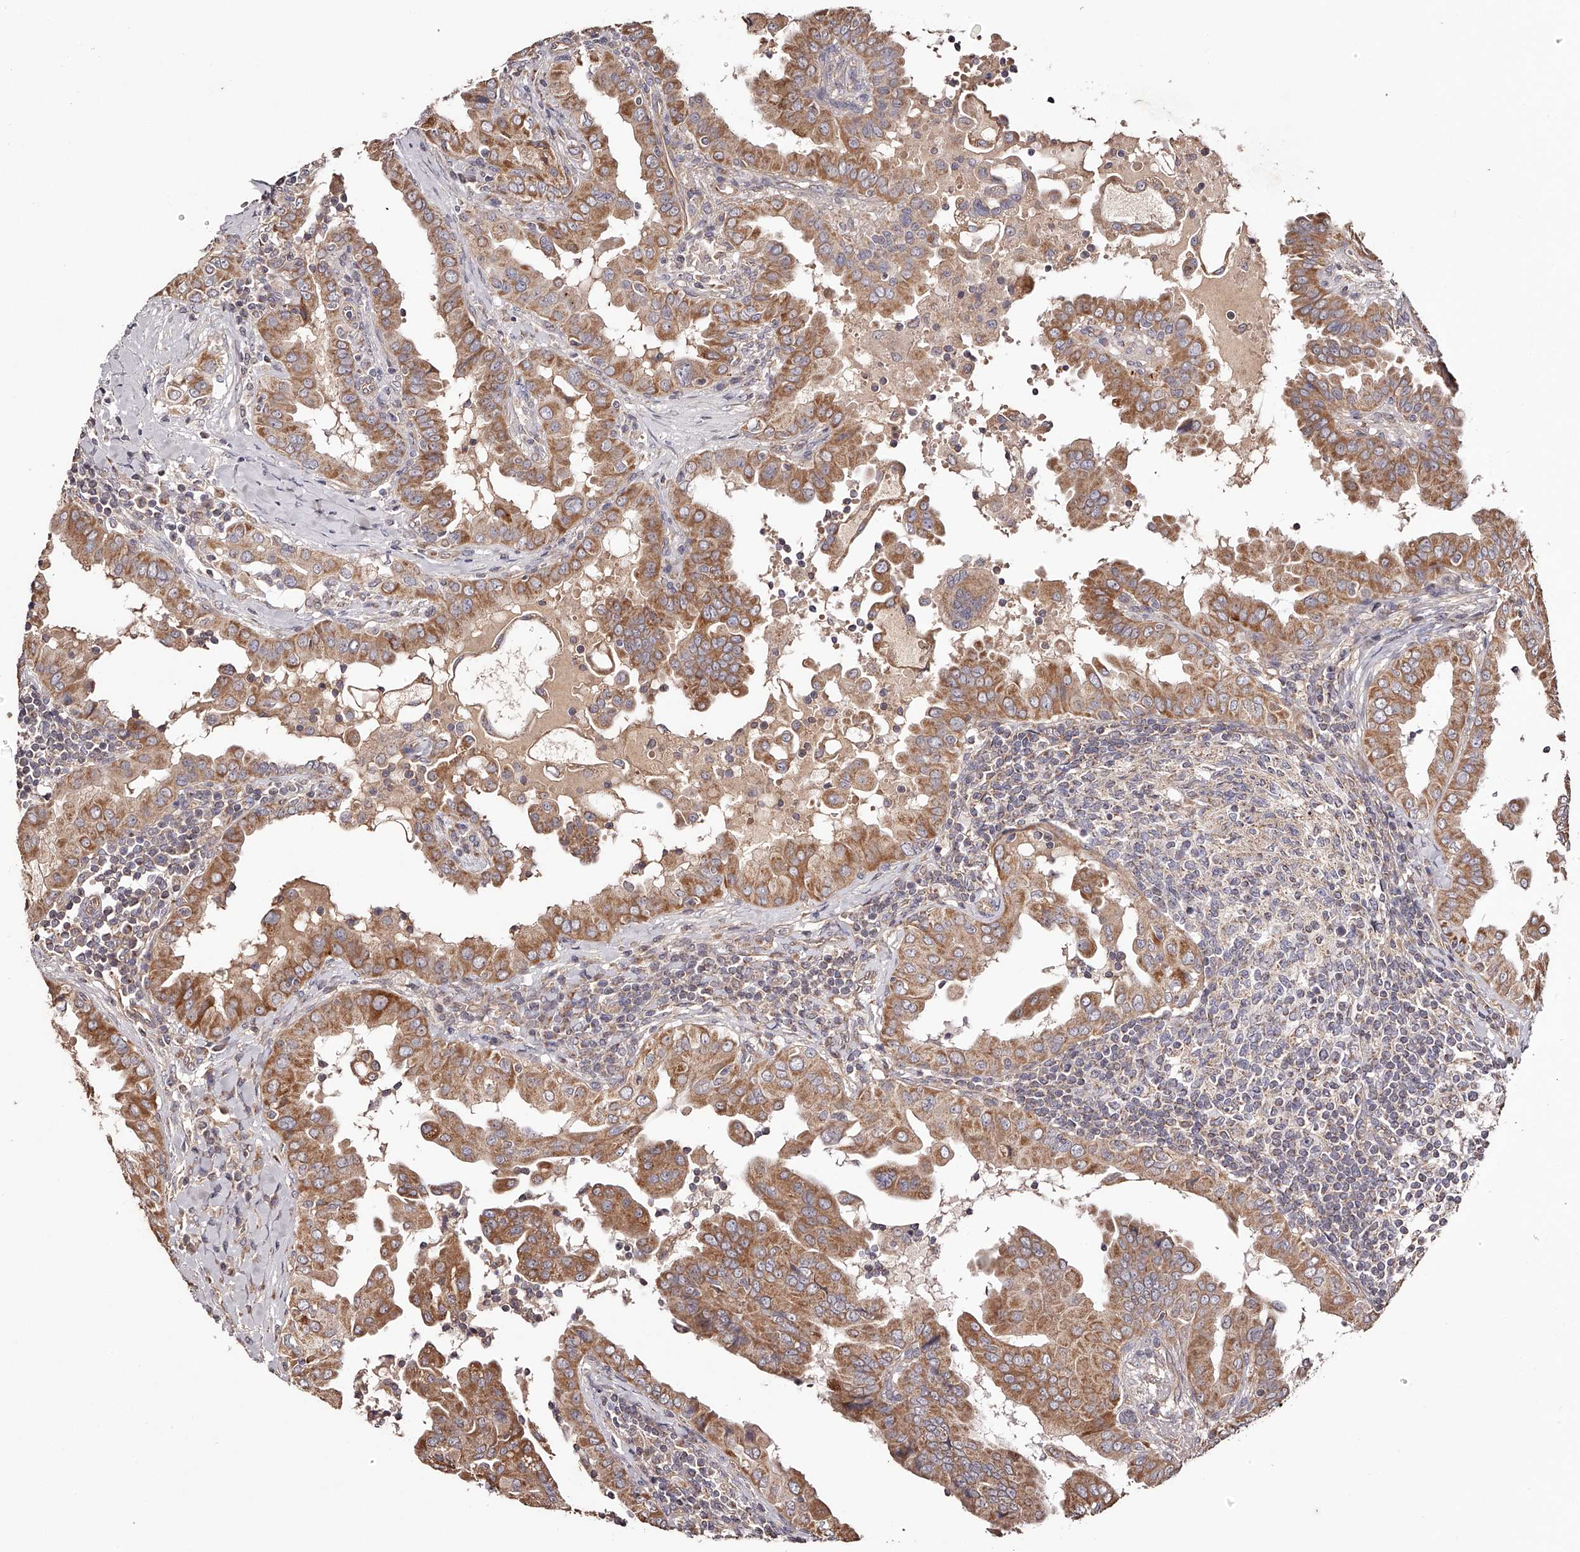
{"staining": {"intensity": "moderate", "quantity": ">75%", "location": "cytoplasmic/membranous"}, "tissue": "thyroid cancer", "cell_type": "Tumor cells", "image_type": "cancer", "snomed": [{"axis": "morphology", "description": "Papillary adenocarcinoma, NOS"}, {"axis": "topography", "description": "Thyroid gland"}], "caption": "Immunohistochemistry (IHC) photomicrograph of human papillary adenocarcinoma (thyroid) stained for a protein (brown), which reveals medium levels of moderate cytoplasmic/membranous positivity in about >75% of tumor cells.", "gene": "USP21", "patient": {"sex": "male", "age": 33}}